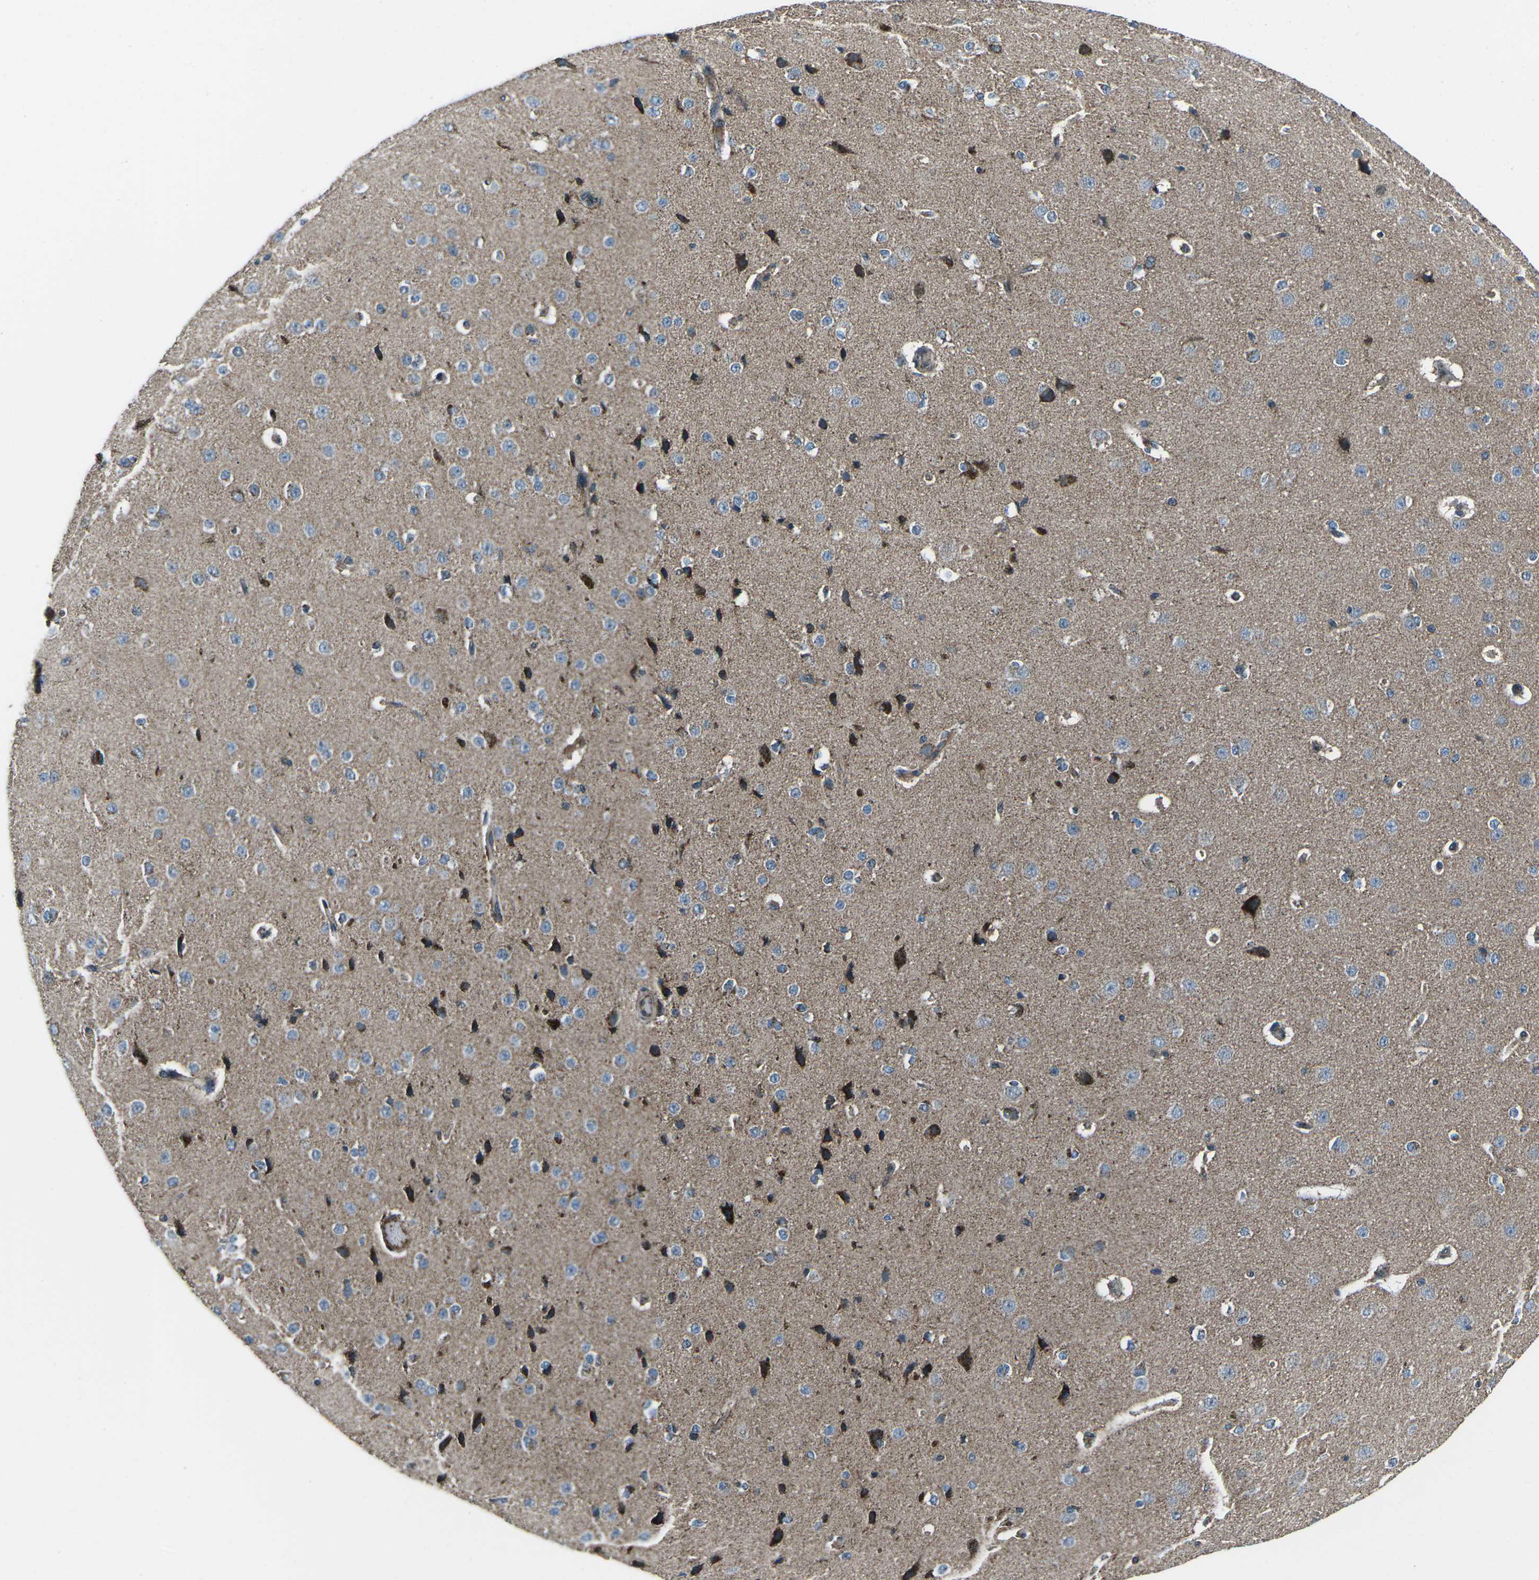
{"staining": {"intensity": "moderate", "quantity": ">75%", "location": "cytoplasmic/membranous"}, "tissue": "cerebral cortex", "cell_type": "Endothelial cells", "image_type": "normal", "snomed": [{"axis": "morphology", "description": "Normal tissue, NOS"}, {"axis": "morphology", "description": "Developmental malformation"}, {"axis": "topography", "description": "Cerebral cortex"}], "caption": "Cerebral cortex stained with DAB immunohistochemistry (IHC) reveals medium levels of moderate cytoplasmic/membranous staining in about >75% of endothelial cells. (brown staining indicates protein expression, while blue staining denotes nuclei).", "gene": "RFESD", "patient": {"sex": "female", "age": 30}}